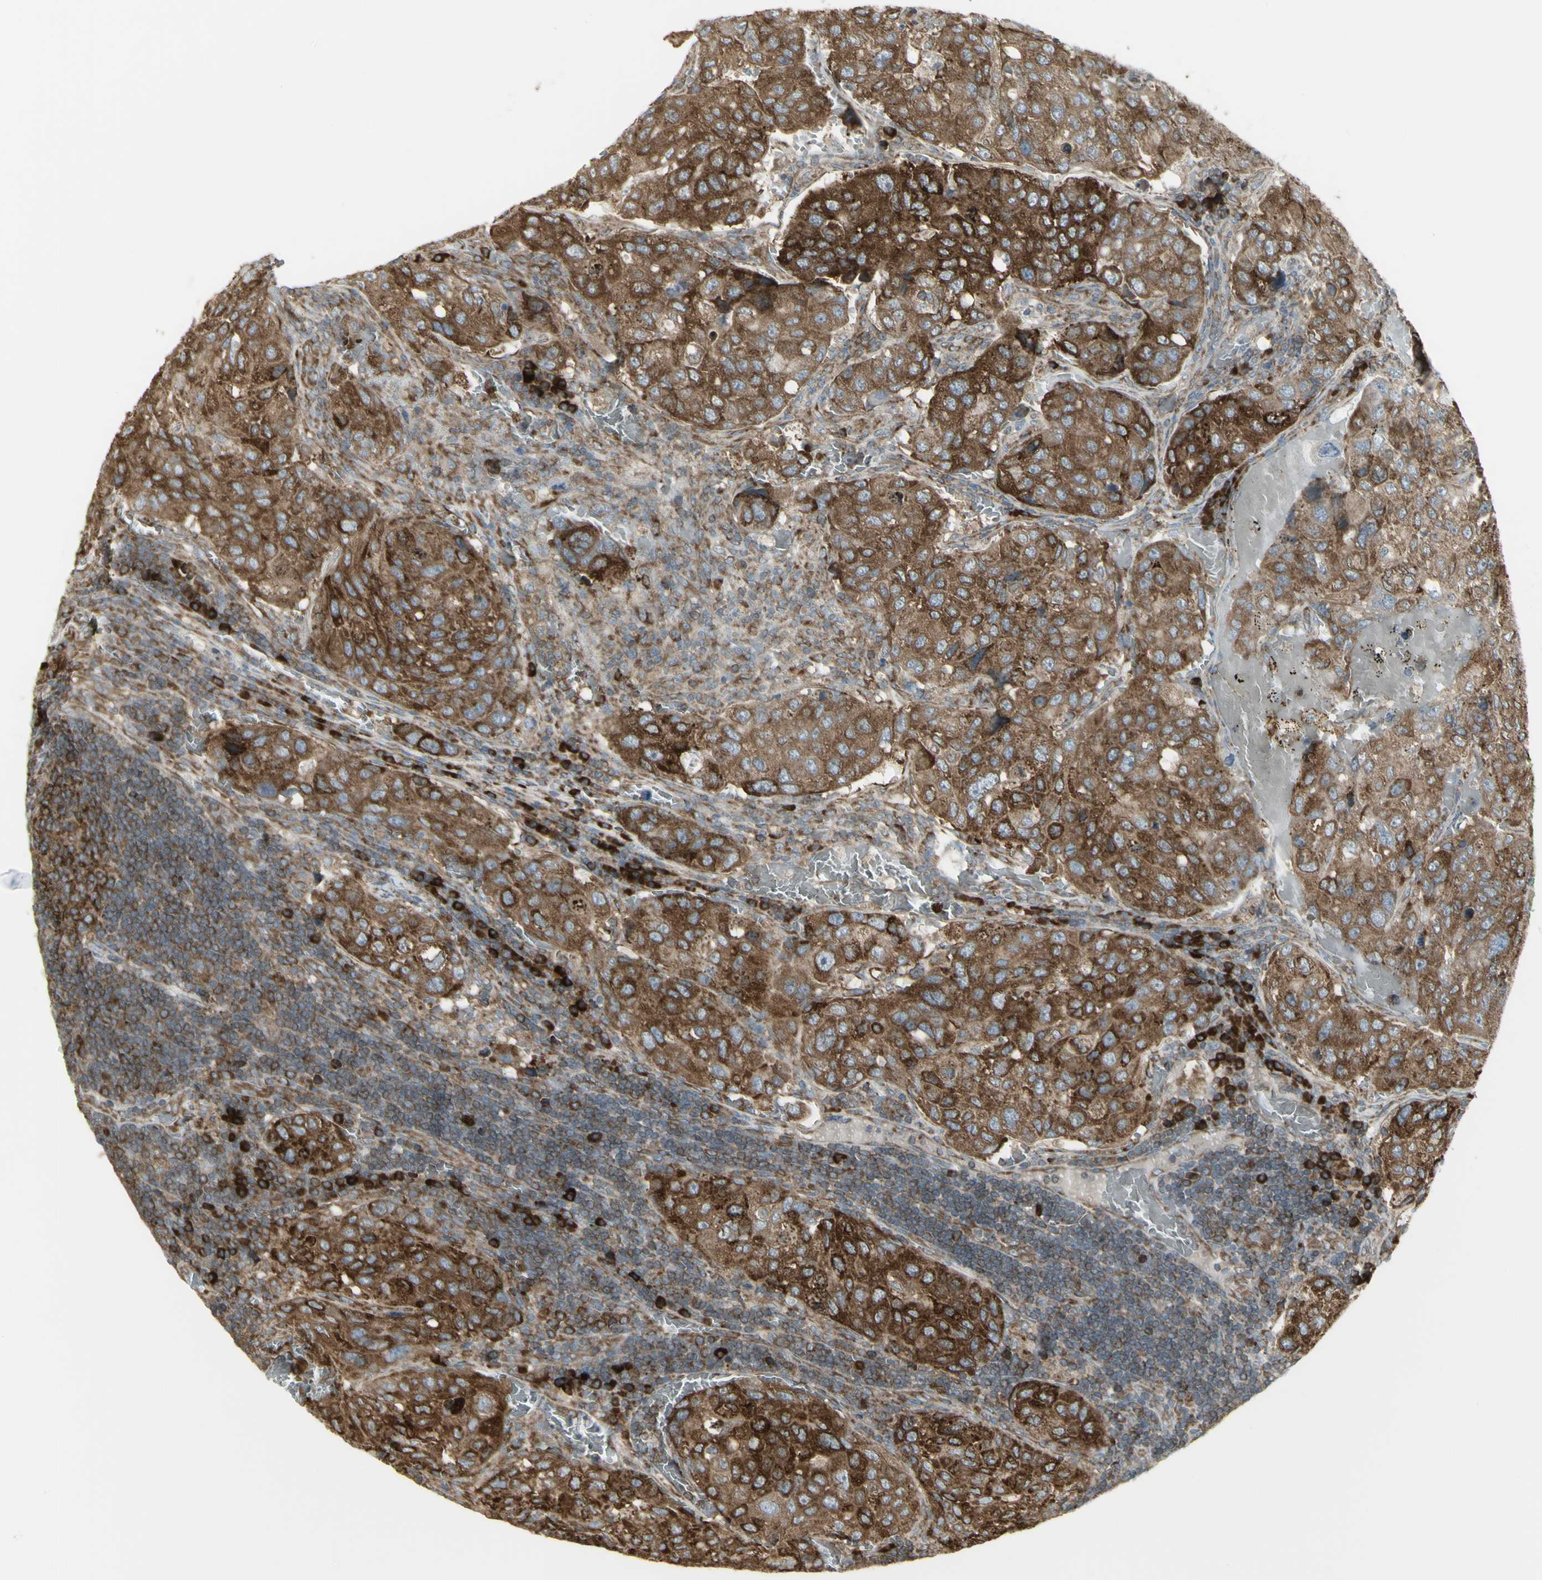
{"staining": {"intensity": "strong", "quantity": ">75%", "location": "cytoplasmic/membranous"}, "tissue": "urothelial cancer", "cell_type": "Tumor cells", "image_type": "cancer", "snomed": [{"axis": "morphology", "description": "Urothelial carcinoma, High grade"}, {"axis": "topography", "description": "Lymph node"}, {"axis": "topography", "description": "Urinary bladder"}], "caption": "Protein staining of high-grade urothelial carcinoma tissue displays strong cytoplasmic/membranous positivity in about >75% of tumor cells.", "gene": "FKBP3", "patient": {"sex": "male", "age": 51}}